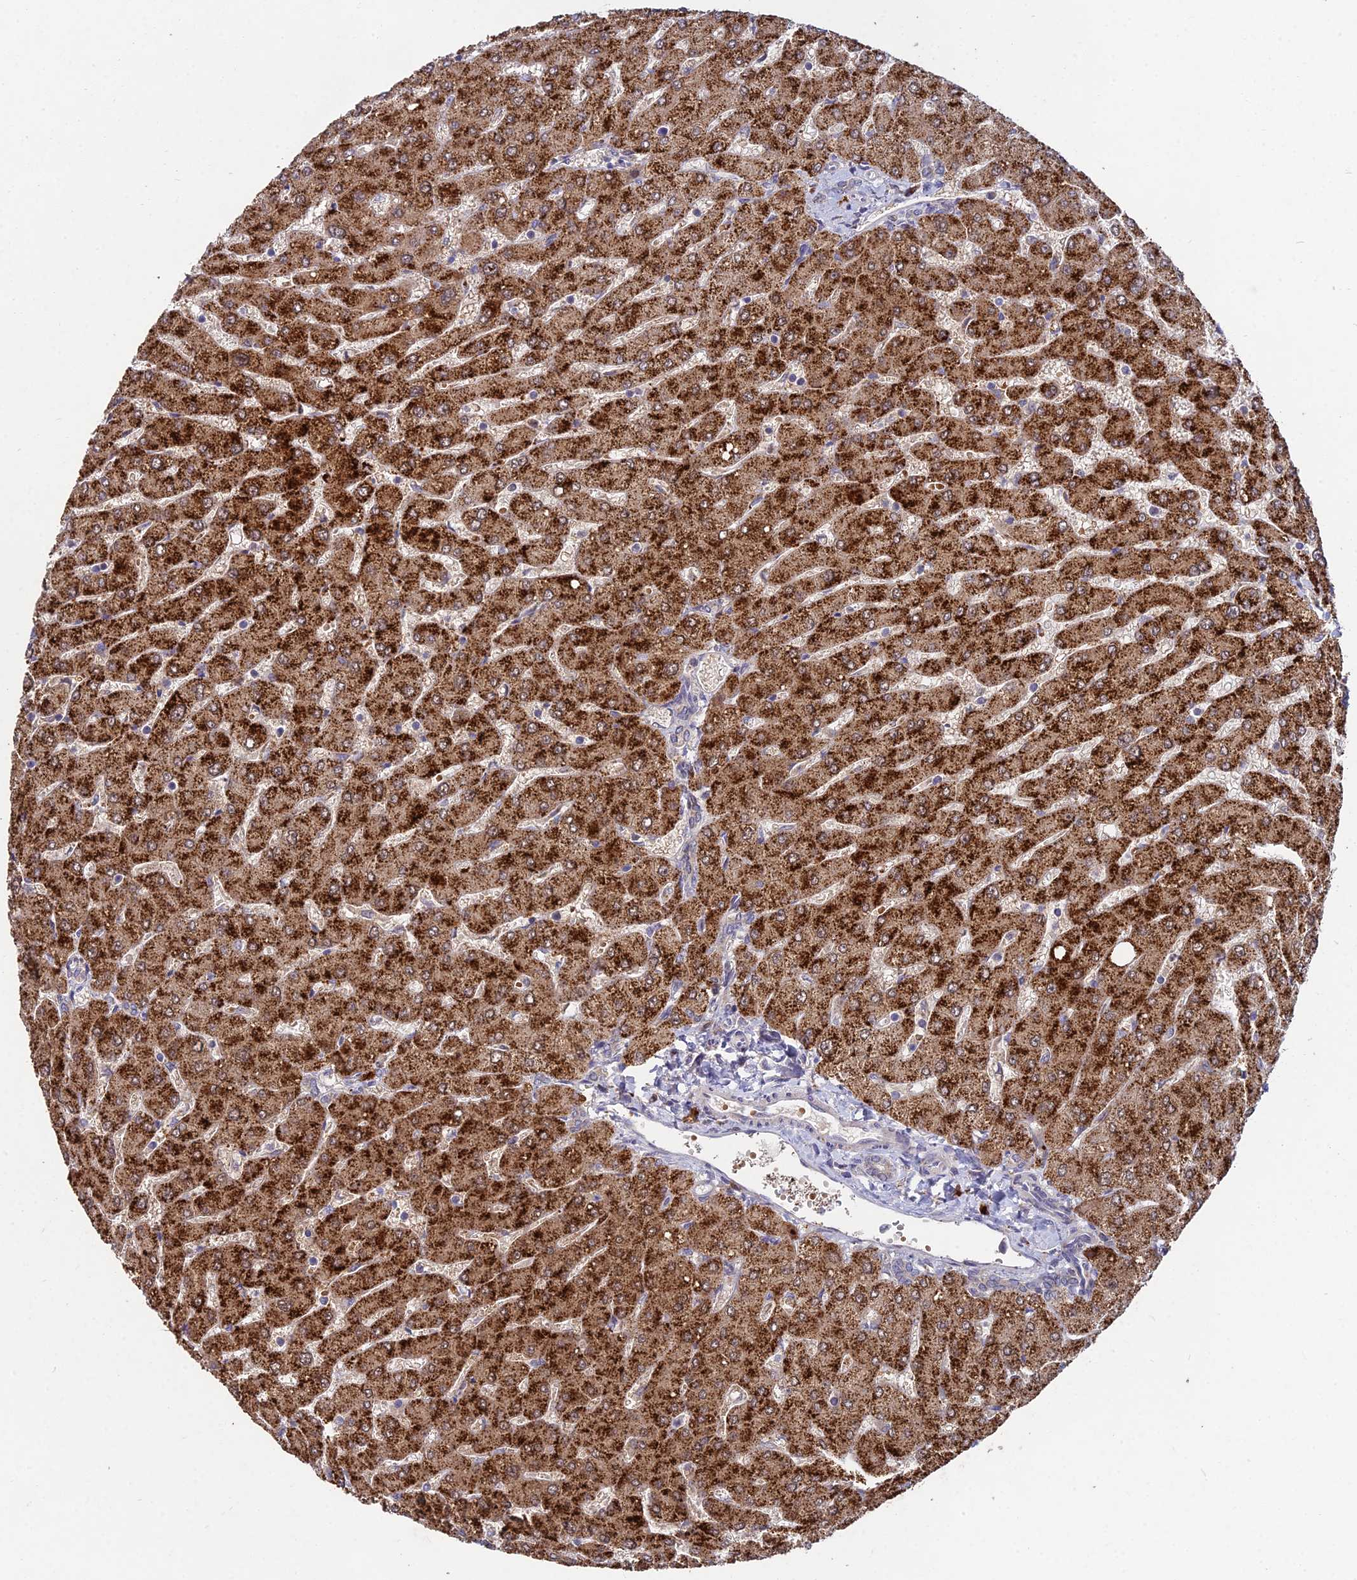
{"staining": {"intensity": "weak", "quantity": "<25%", "location": "cytoplasmic/membranous"}, "tissue": "liver", "cell_type": "Cholangiocytes", "image_type": "normal", "snomed": [{"axis": "morphology", "description": "Normal tissue, NOS"}, {"axis": "topography", "description": "Liver"}], "caption": "Immunohistochemistry image of benign liver: liver stained with DAB (3,3'-diaminobenzidine) exhibits no significant protein expression in cholangiocytes.", "gene": "WDR43", "patient": {"sex": "male", "age": 55}}